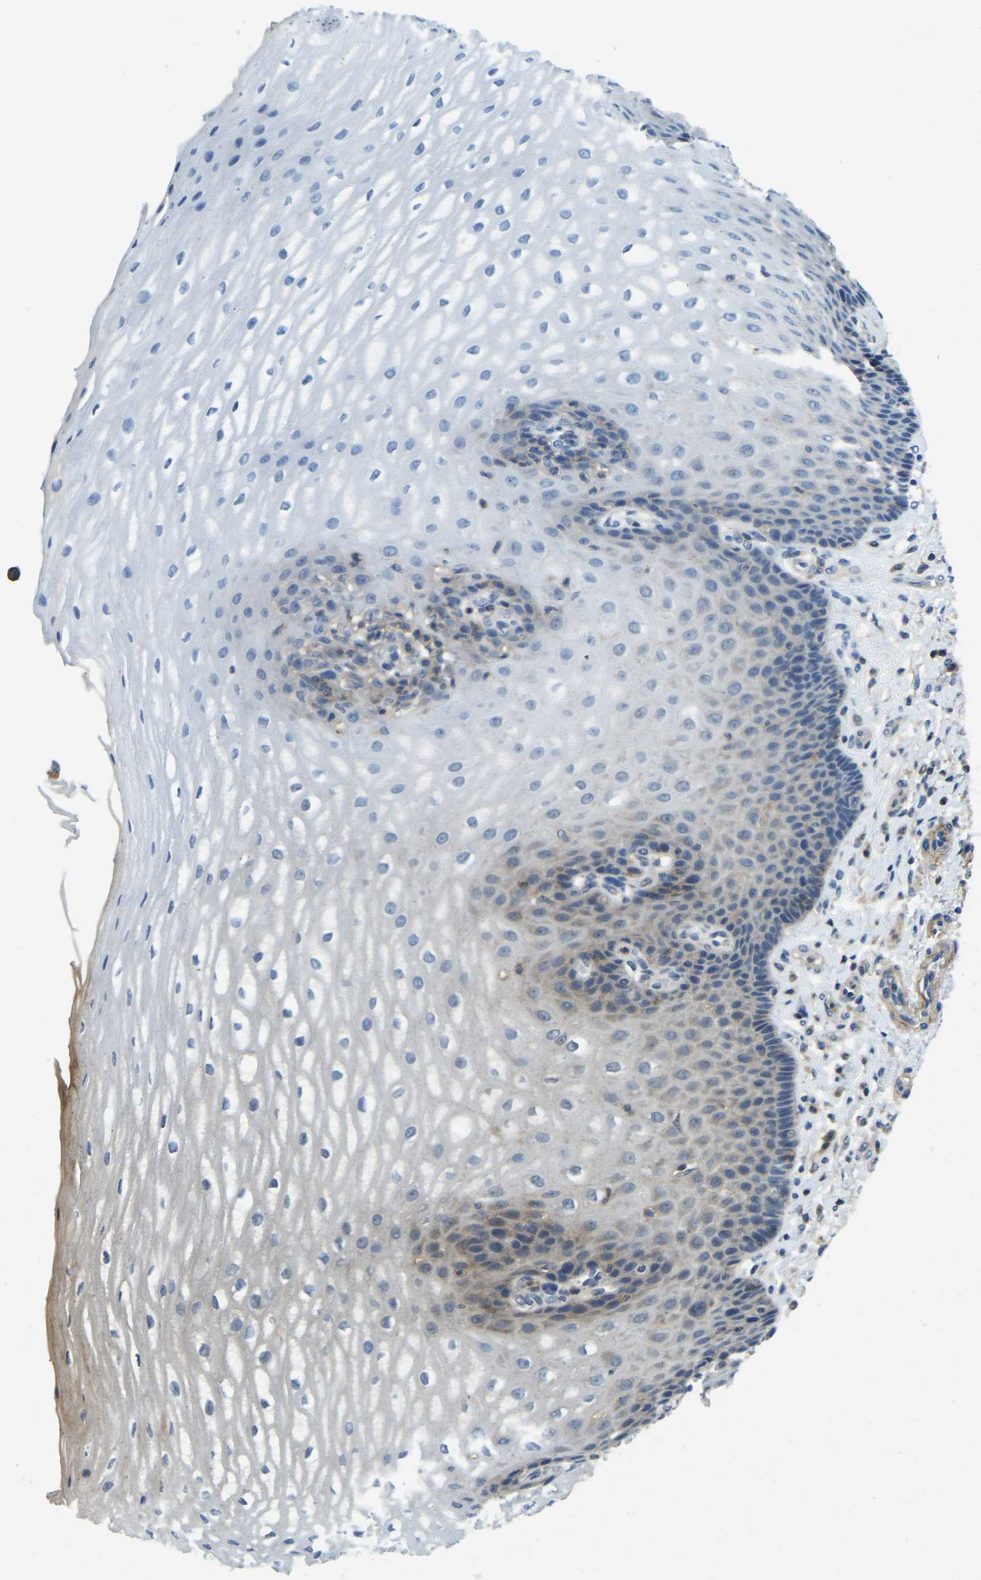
{"staining": {"intensity": "moderate", "quantity": "<25%", "location": "cytoplasmic/membranous"}, "tissue": "esophagus", "cell_type": "Squamous epithelial cells", "image_type": "normal", "snomed": [{"axis": "morphology", "description": "Normal tissue, NOS"}, {"axis": "topography", "description": "Esophagus"}], "caption": "High-power microscopy captured an immunohistochemistry (IHC) histopathology image of benign esophagus, revealing moderate cytoplasmic/membranous staining in about <25% of squamous epithelial cells. (DAB IHC, brown staining for protein, blue staining for nuclei).", "gene": "ATP8B1", "patient": {"sex": "male", "age": 54}}